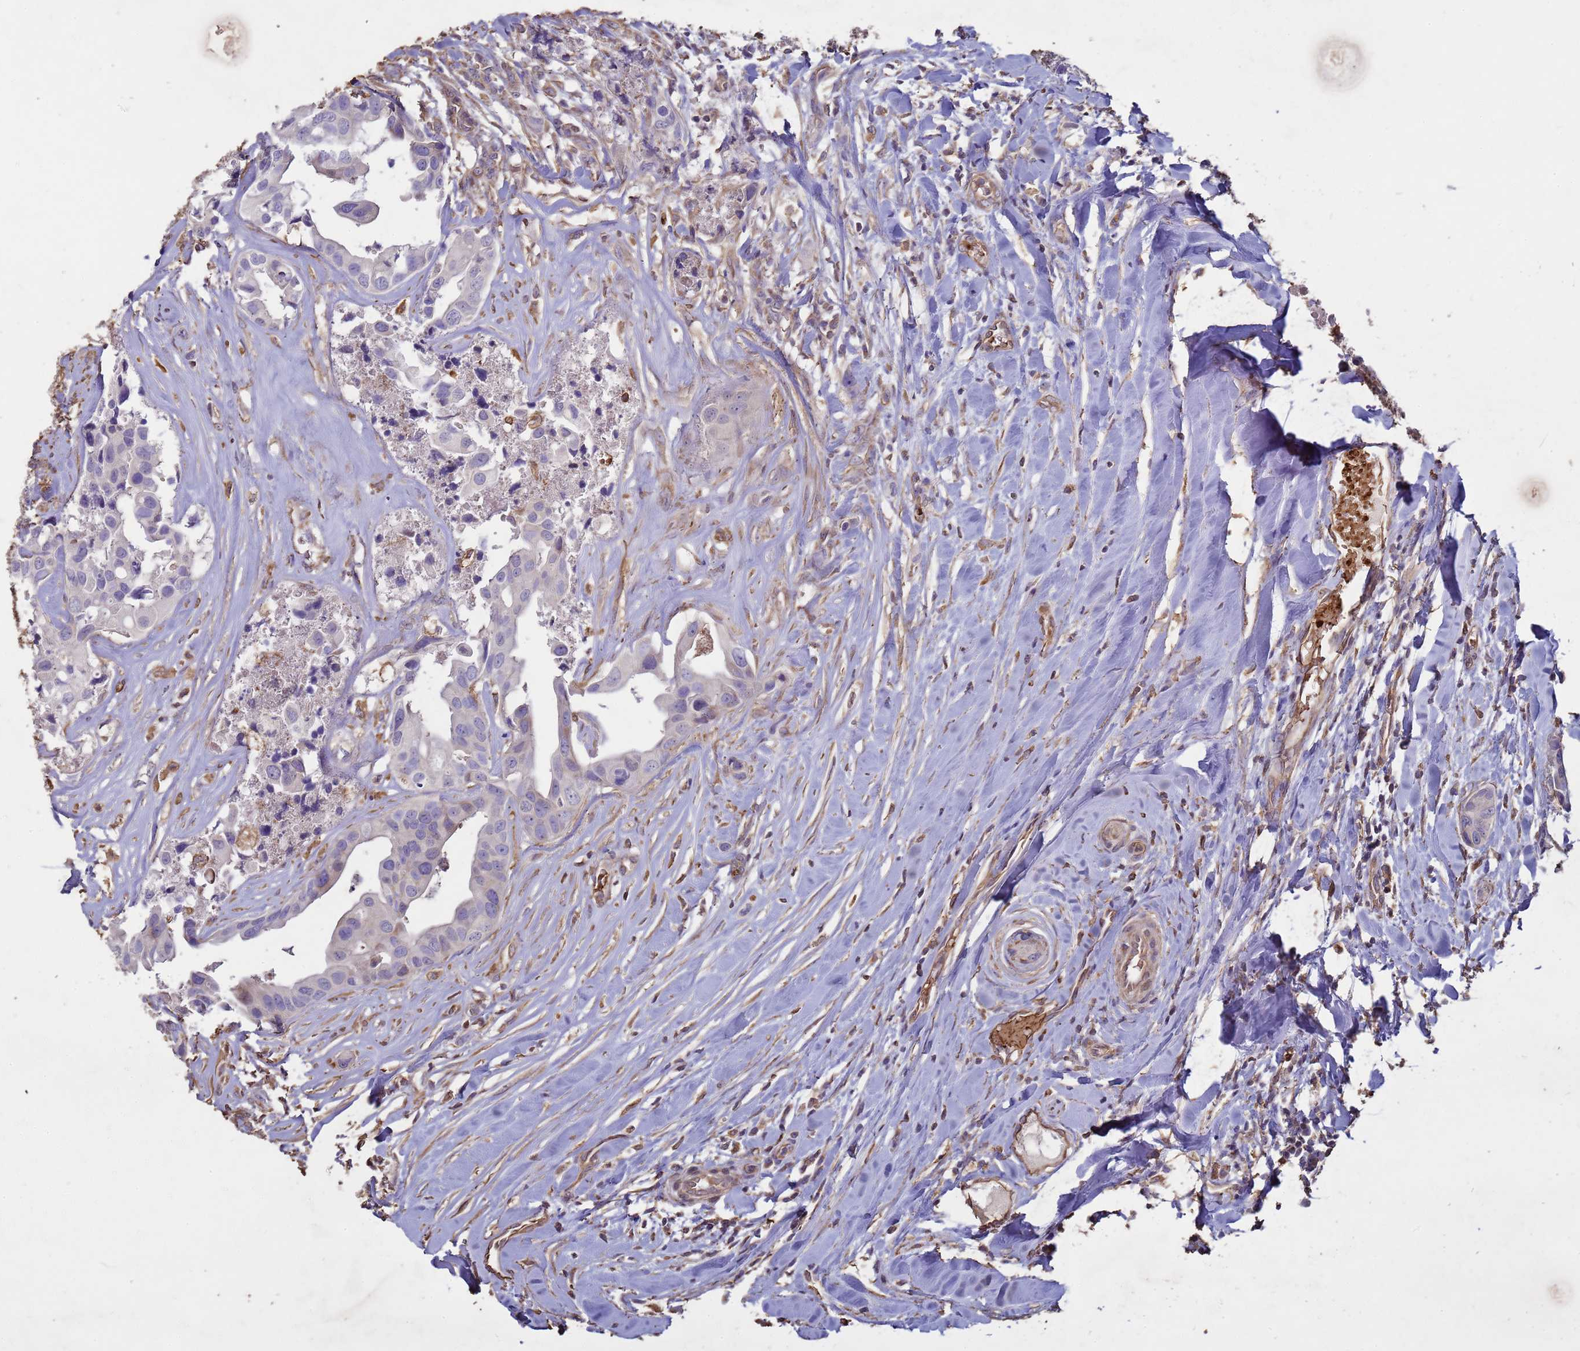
{"staining": {"intensity": "negative", "quantity": "none", "location": "none"}, "tissue": "head and neck cancer", "cell_type": "Tumor cells", "image_type": "cancer", "snomed": [{"axis": "morphology", "description": "Adenocarcinoma, NOS"}, {"axis": "morphology", "description": "Adenocarcinoma, metastatic, NOS"}, {"axis": "topography", "description": "Head-Neck"}], "caption": "IHC photomicrograph of head and neck adenocarcinoma stained for a protein (brown), which reveals no staining in tumor cells. (Brightfield microscopy of DAB (3,3'-diaminobenzidine) immunohistochemistry (IHC) at high magnification).", "gene": "SGIP1", "patient": {"sex": "male", "age": 75}}